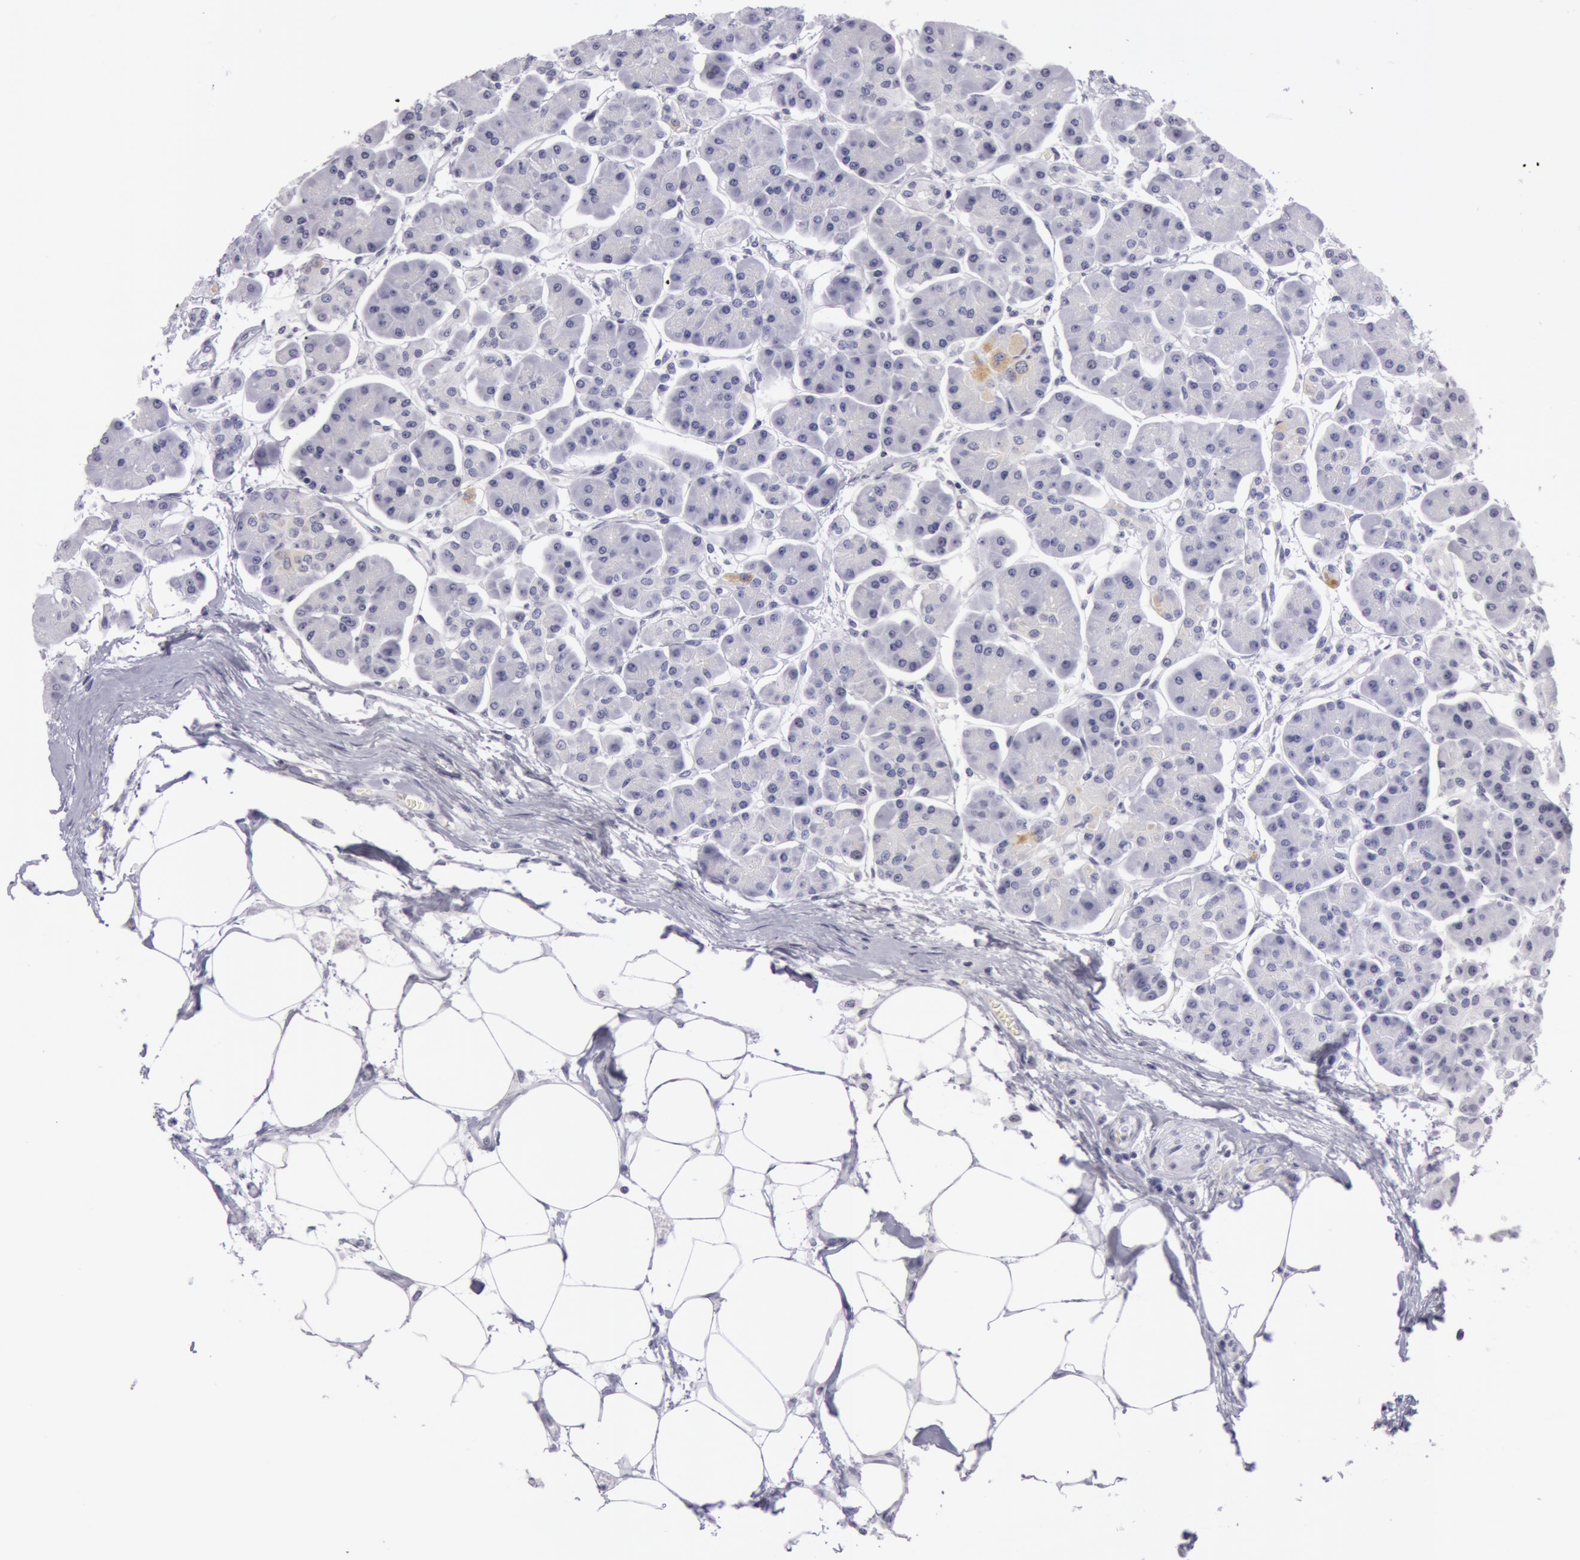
{"staining": {"intensity": "negative", "quantity": "none", "location": "none"}, "tissue": "pancreas", "cell_type": "Exocrine glandular cells", "image_type": "normal", "snomed": [{"axis": "morphology", "description": "Normal tissue, NOS"}, {"axis": "topography", "description": "Pancreas"}, {"axis": "topography", "description": "Duodenum"}], "caption": "DAB immunohistochemical staining of benign human pancreas shows no significant positivity in exocrine glandular cells.", "gene": "AMACR", "patient": {"sex": "male", "age": 79}}